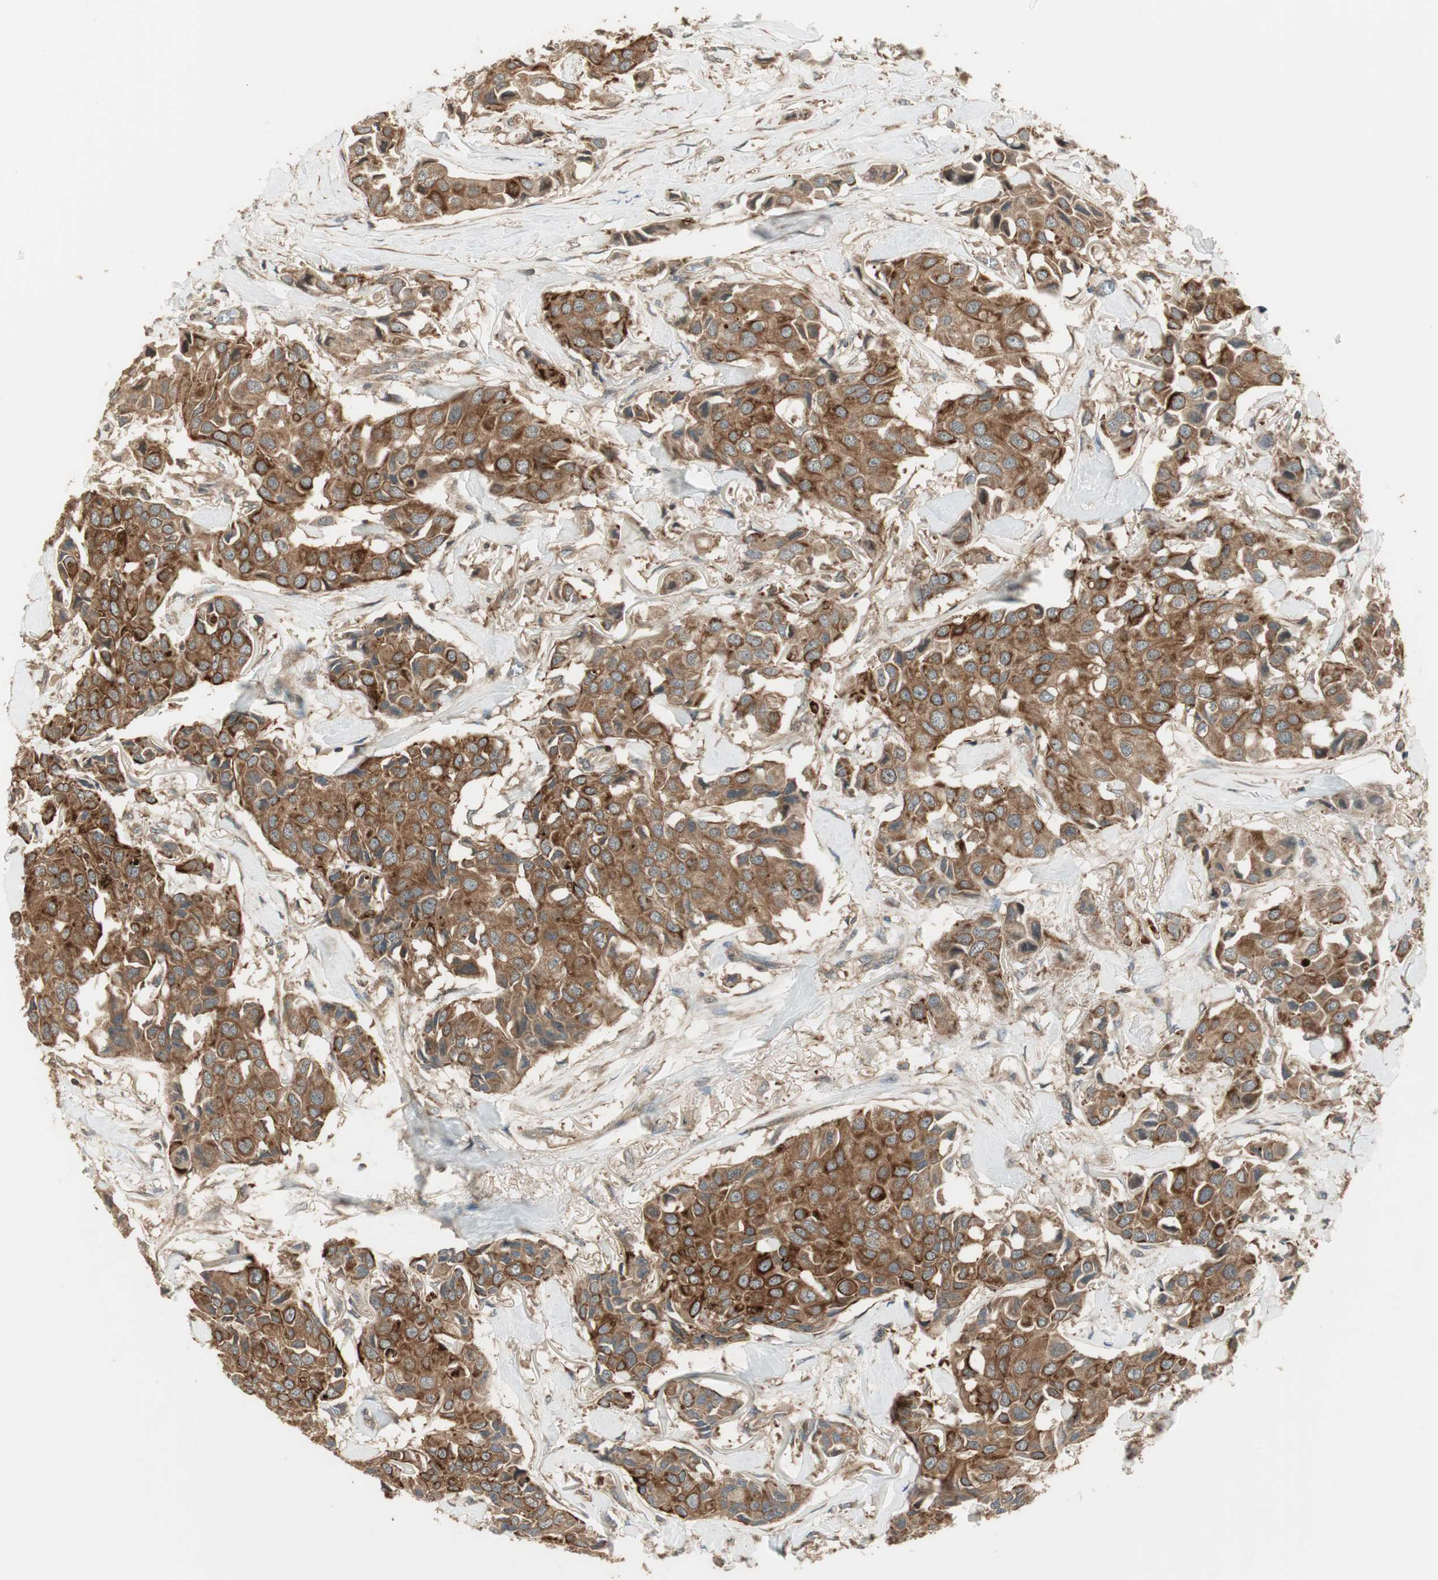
{"staining": {"intensity": "moderate", "quantity": ">75%", "location": "cytoplasmic/membranous"}, "tissue": "breast cancer", "cell_type": "Tumor cells", "image_type": "cancer", "snomed": [{"axis": "morphology", "description": "Duct carcinoma"}, {"axis": "topography", "description": "Breast"}], "caption": "A high-resolution photomicrograph shows immunohistochemistry staining of infiltrating ductal carcinoma (breast), which exhibits moderate cytoplasmic/membranous staining in about >75% of tumor cells. Using DAB (brown) and hematoxylin (blue) stains, captured at high magnification using brightfield microscopy.", "gene": "PFDN5", "patient": {"sex": "female", "age": 80}}